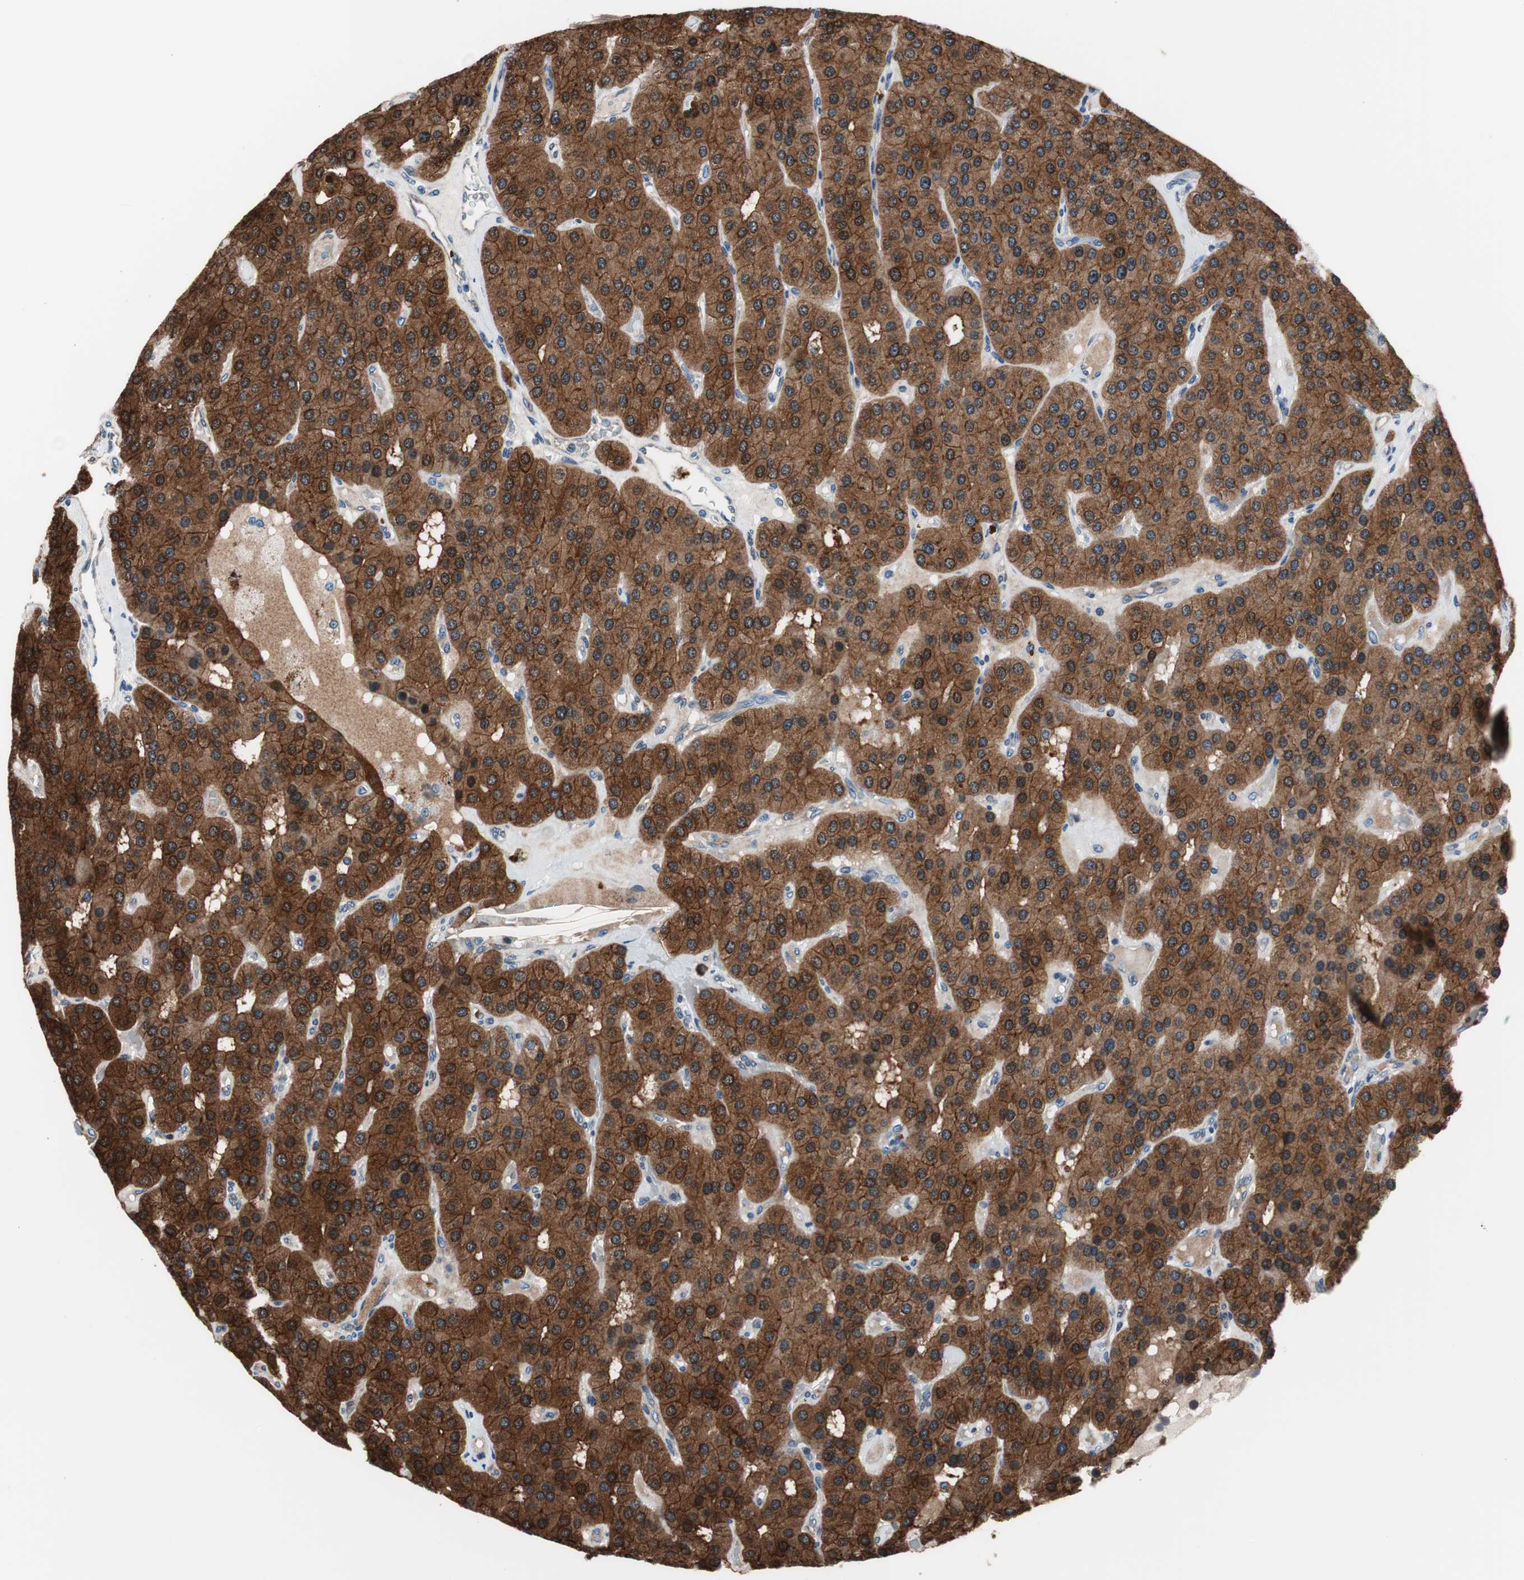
{"staining": {"intensity": "strong", "quantity": ">75%", "location": "cytoplasmic/membranous"}, "tissue": "parathyroid gland", "cell_type": "Glandular cells", "image_type": "normal", "snomed": [{"axis": "morphology", "description": "Normal tissue, NOS"}, {"axis": "morphology", "description": "Adenoma, NOS"}, {"axis": "topography", "description": "Parathyroid gland"}], "caption": "Protein staining displays strong cytoplasmic/membranous staining in about >75% of glandular cells in benign parathyroid gland. (DAB (3,3'-diaminobenzidine) IHC with brightfield microscopy, high magnification).", "gene": "PRDX2", "patient": {"sex": "female", "age": 86}}